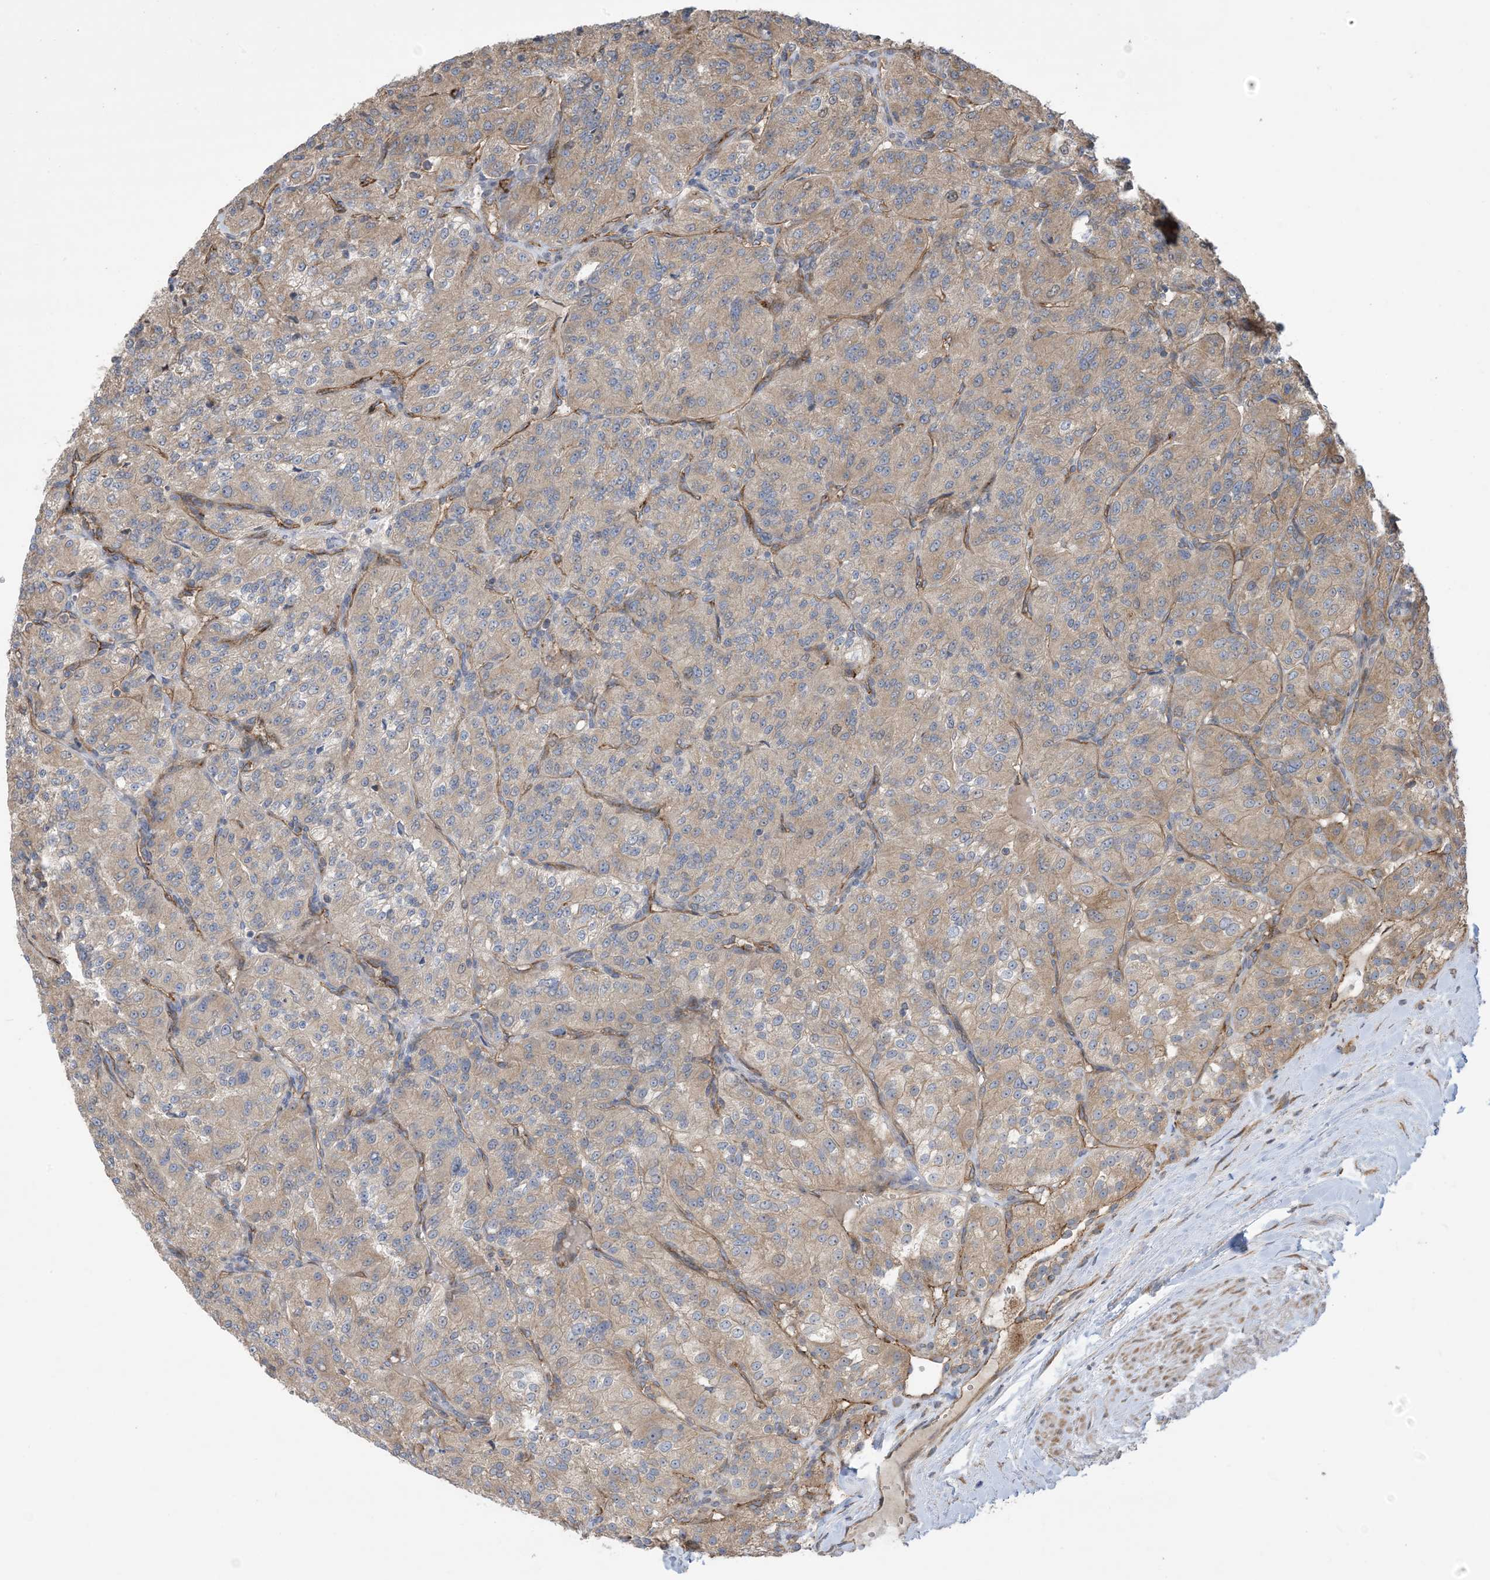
{"staining": {"intensity": "moderate", "quantity": "25%-75%", "location": "cytoplasmic/membranous"}, "tissue": "renal cancer", "cell_type": "Tumor cells", "image_type": "cancer", "snomed": [{"axis": "morphology", "description": "Adenocarcinoma, NOS"}, {"axis": "topography", "description": "Kidney"}], "caption": "Renal cancer (adenocarcinoma) tissue reveals moderate cytoplasmic/membranous staining in approximately 25%-75% of tumor cells", "gene": "CLEC16A", "patient": {"sex": "female", "age": 63}}